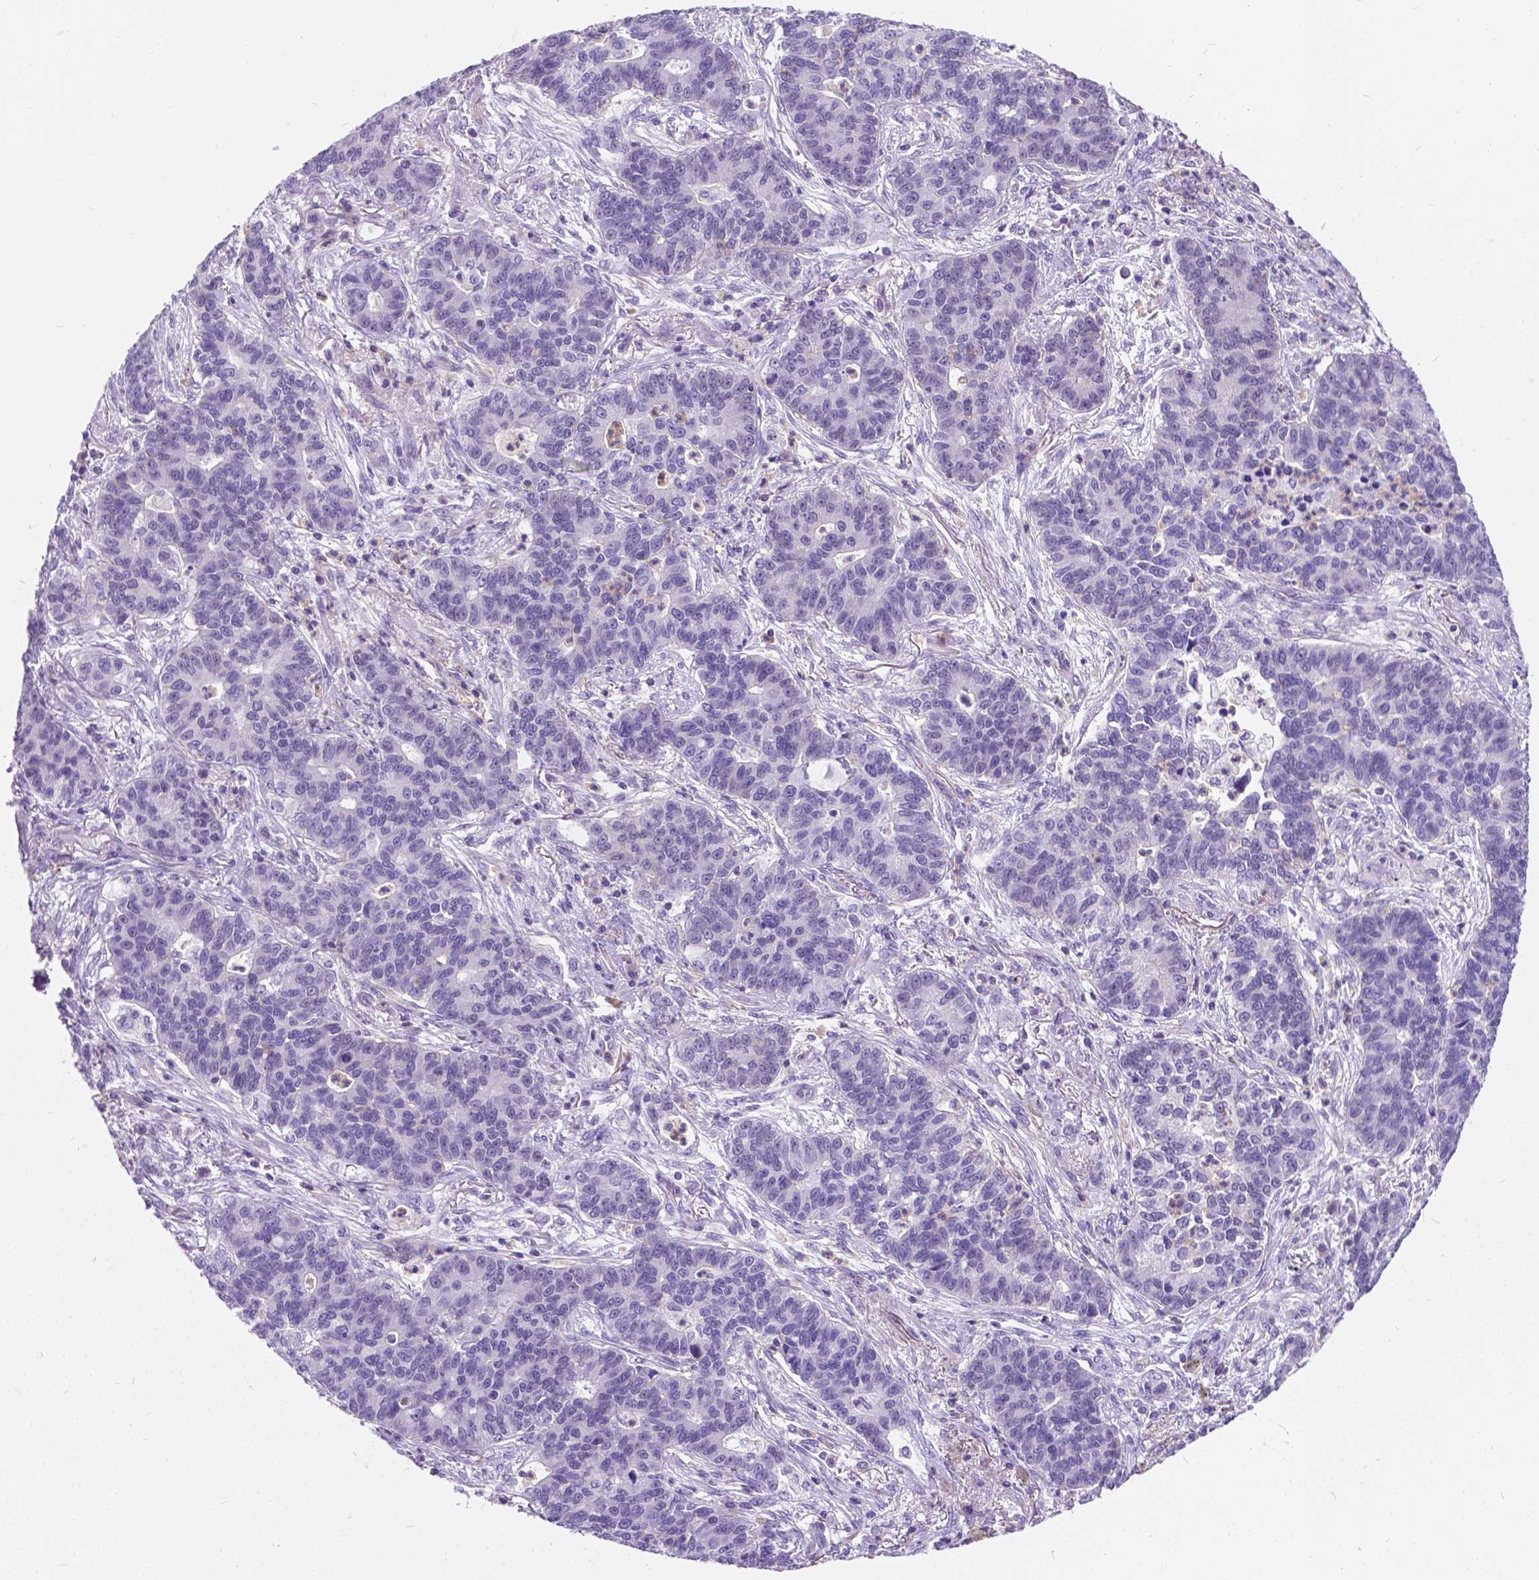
{"staining": {"intensity": "negative", "quantity": "none", "location": "none"}, "tissue": "lung cancer", "cell_type": "Tumor cells", "image_type": "cancer", "snomed": [{"axis": "morphology", "description": "Adenocarcinoma, NOS"}, {"axis": "topography", "description": "Lung"}], "caption": "A high-resolution histopathology image shows immunohistochemistry (IHC) staining of lung cancer (adenocarcinoma), which demonstrates no significant expression in tumor cells. (DAB (3,3'-diaminobenzidine) IHC visualized using brightfield microscopy, high magnification).", "gene": "KIAA0040", "patient": {"sex": "female", "age": 57}}